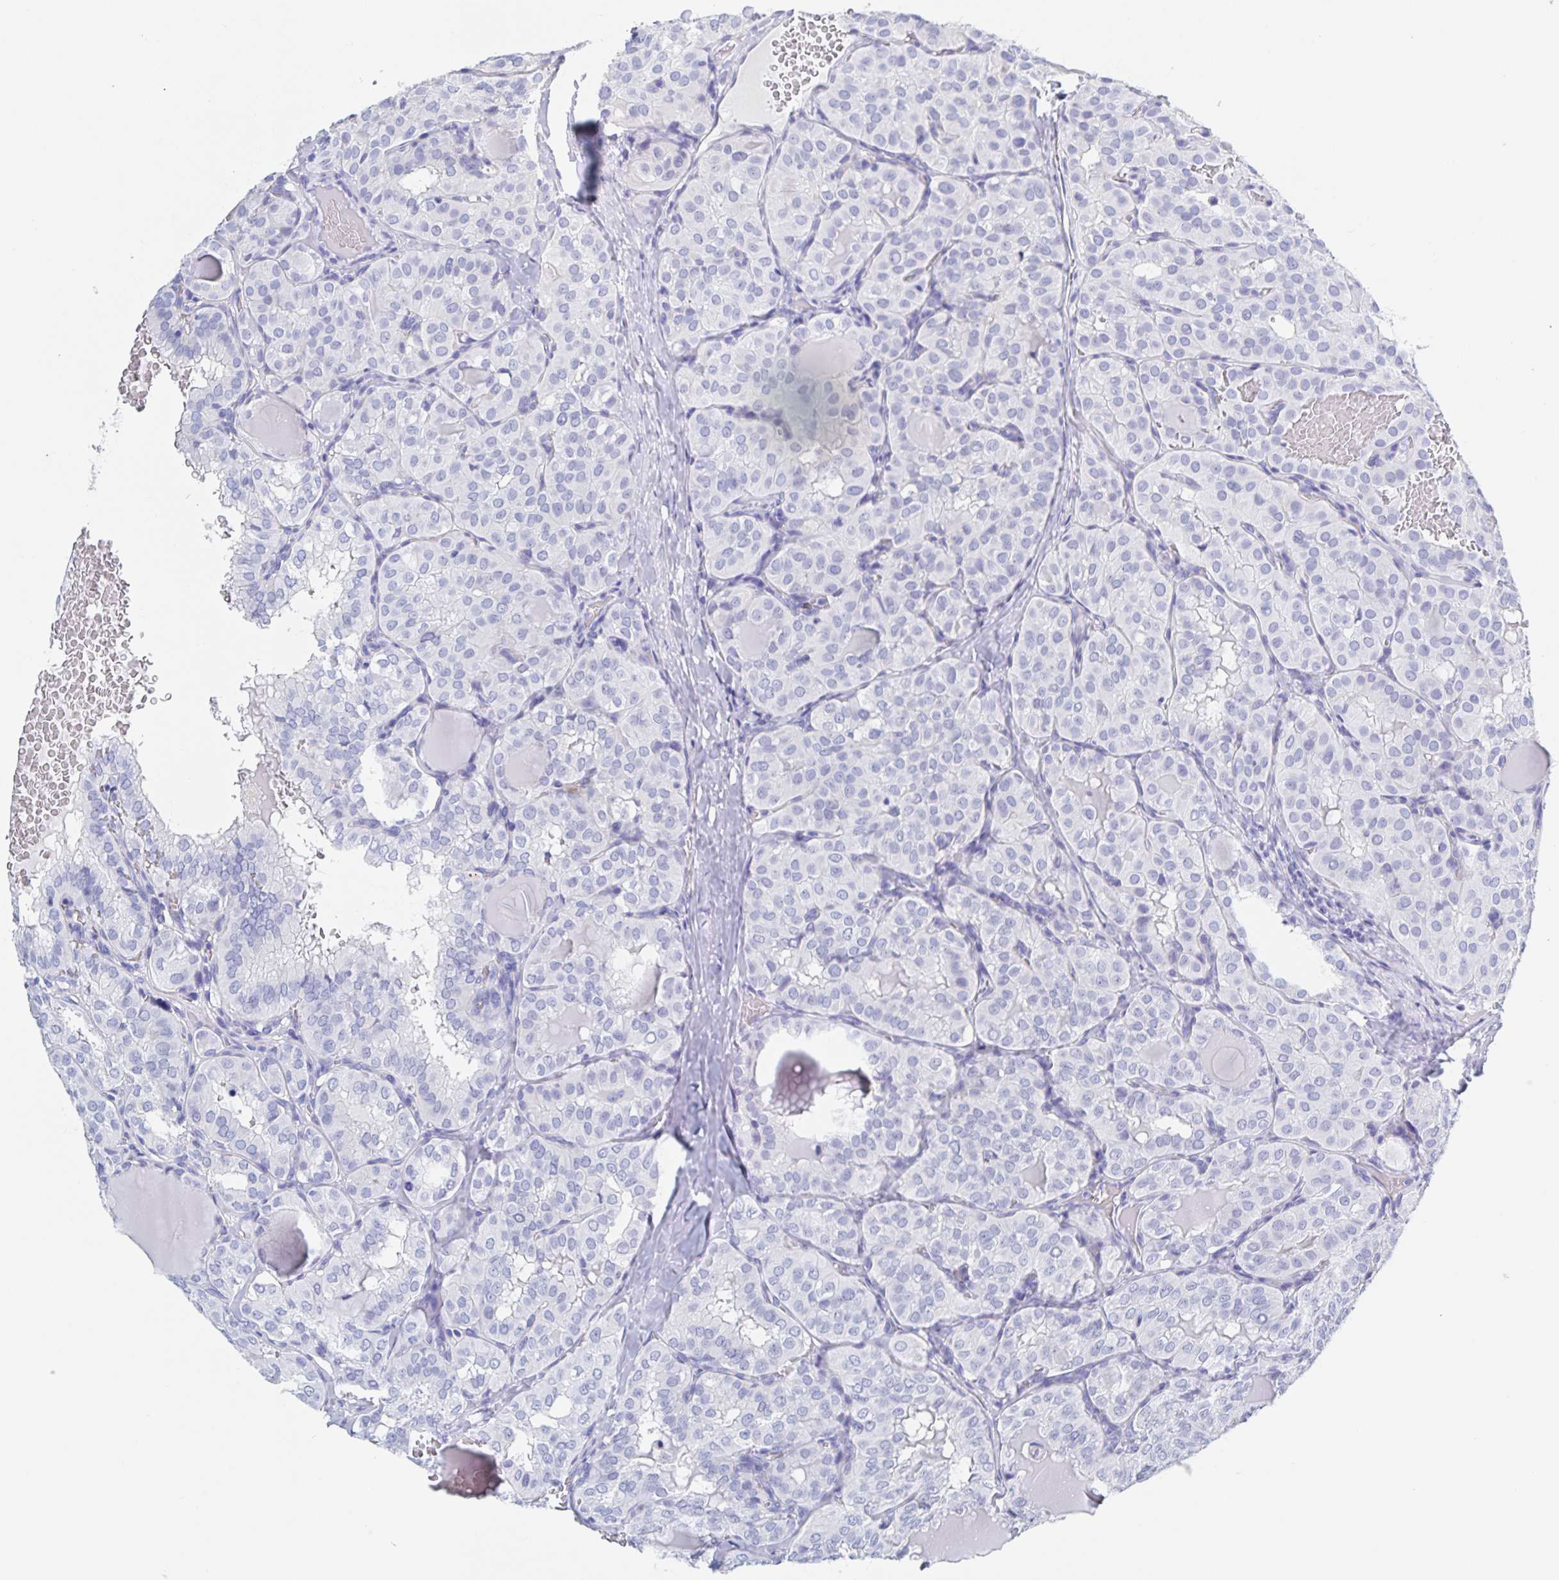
{"staining": {"intensity": "negative", "quantity": "none", "location": "none"}, "tissue": "thyroid cancer", "cell_type": "Tumor cells", "image_type": "cancer", "snomed": [{"axis": "morphology", "description": "Papillary adenocarcinoma, NOS"}, {"axis": "topography", "description": "Thyroid gland"}], "caption": "DAB (3,3'-diaminobenzidine) immunohistochemical staining of thyroid cancer (papillary adenocarcinoma) displays no significant expression in tumor cells.", "gene": "DMBT1", "patient": {"sex": "male", "age": 20}}